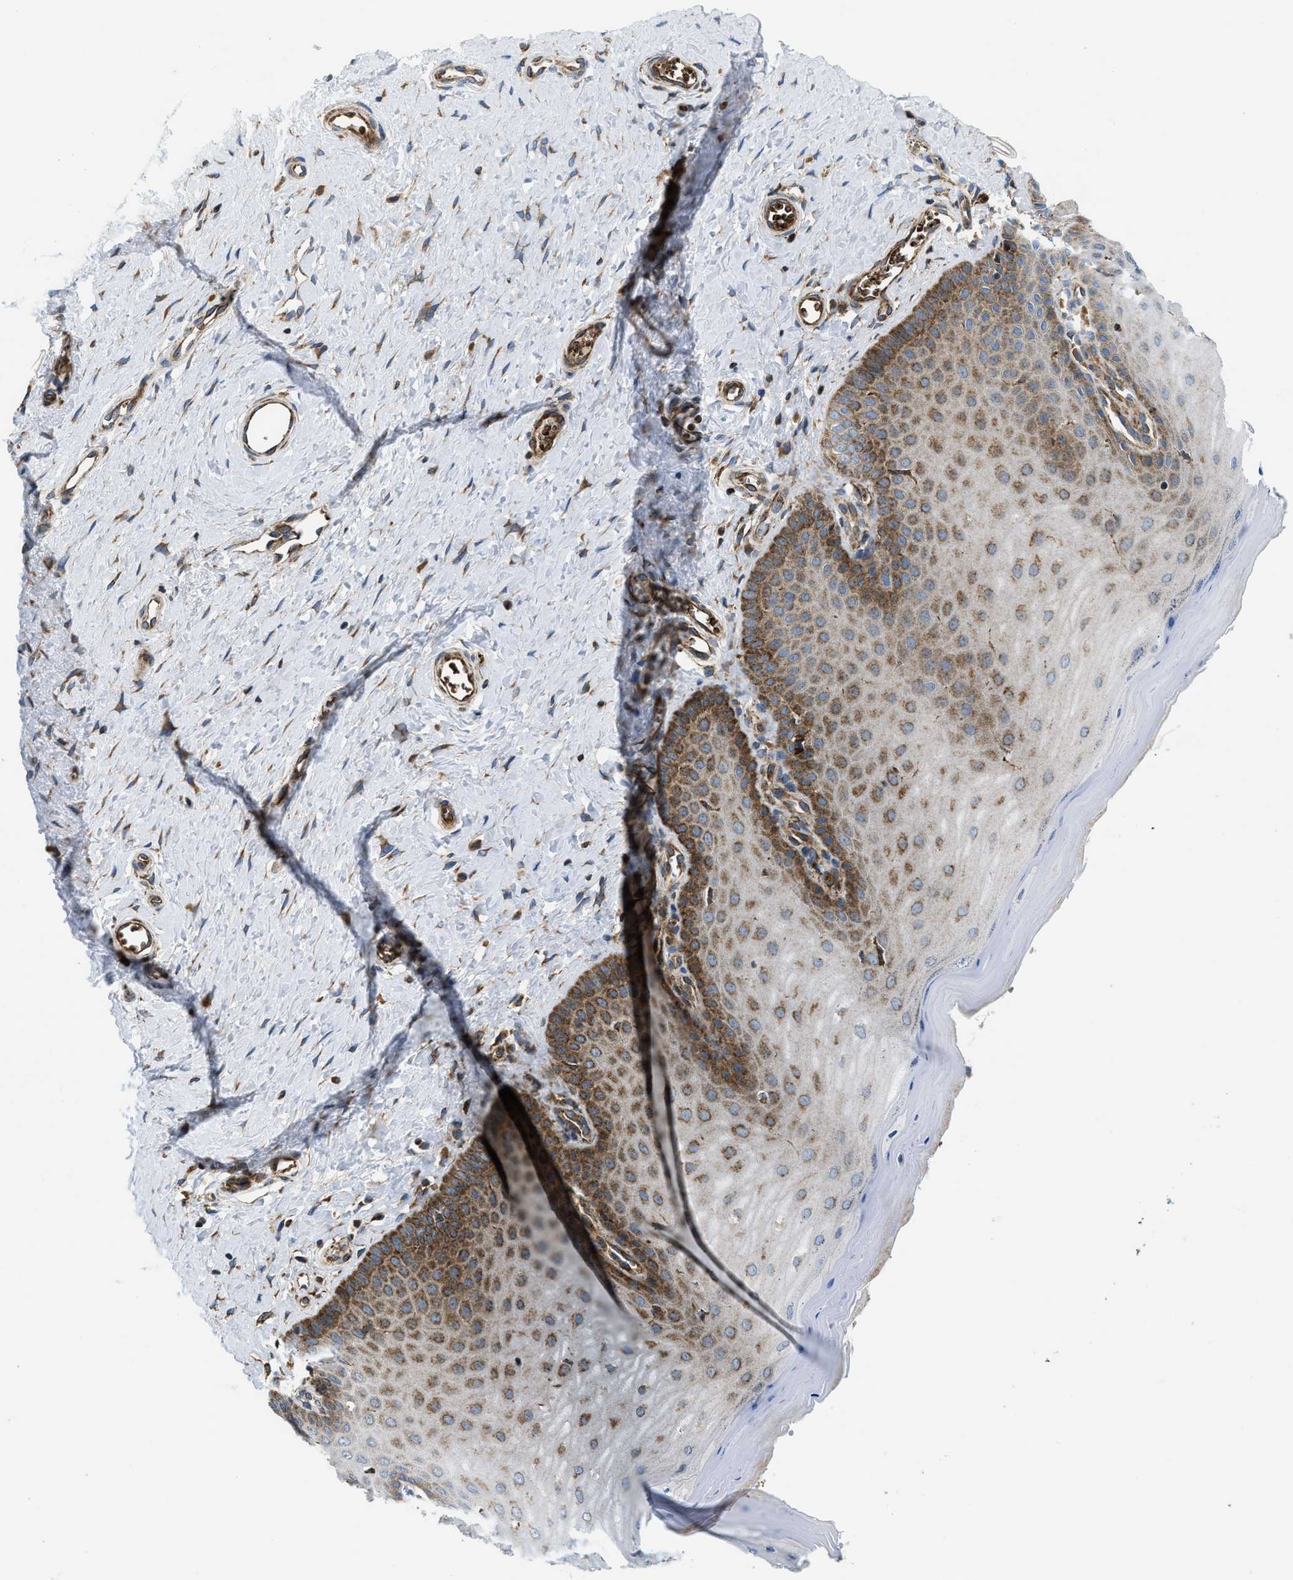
{"staining": {"intensity": "moderate", "quantity": "25%-75%", "location": "cytoplasmic/membranous"}, "tissue": "cervix", "cell_type": "Squamous epithelial cells", "image_type": "normal", "snomed": [{"axis": "morphology", "description": "Normal tissue, NOS"}, {"axis": "topography", "description": "Cervix"}], "caption": "Moderate cytoplasmic/membranous staining is seen in about 25%-75% of squamous epithelial cells in unremarkable cervix. The staining was performed using DAB (3,3'-diaminobenzidine), with brown indicating positive protein expression. Nuclei are stained blue with hematoxylin.", "gene": "CSPG4", "patient": {"sex": "female", "age": 55}}